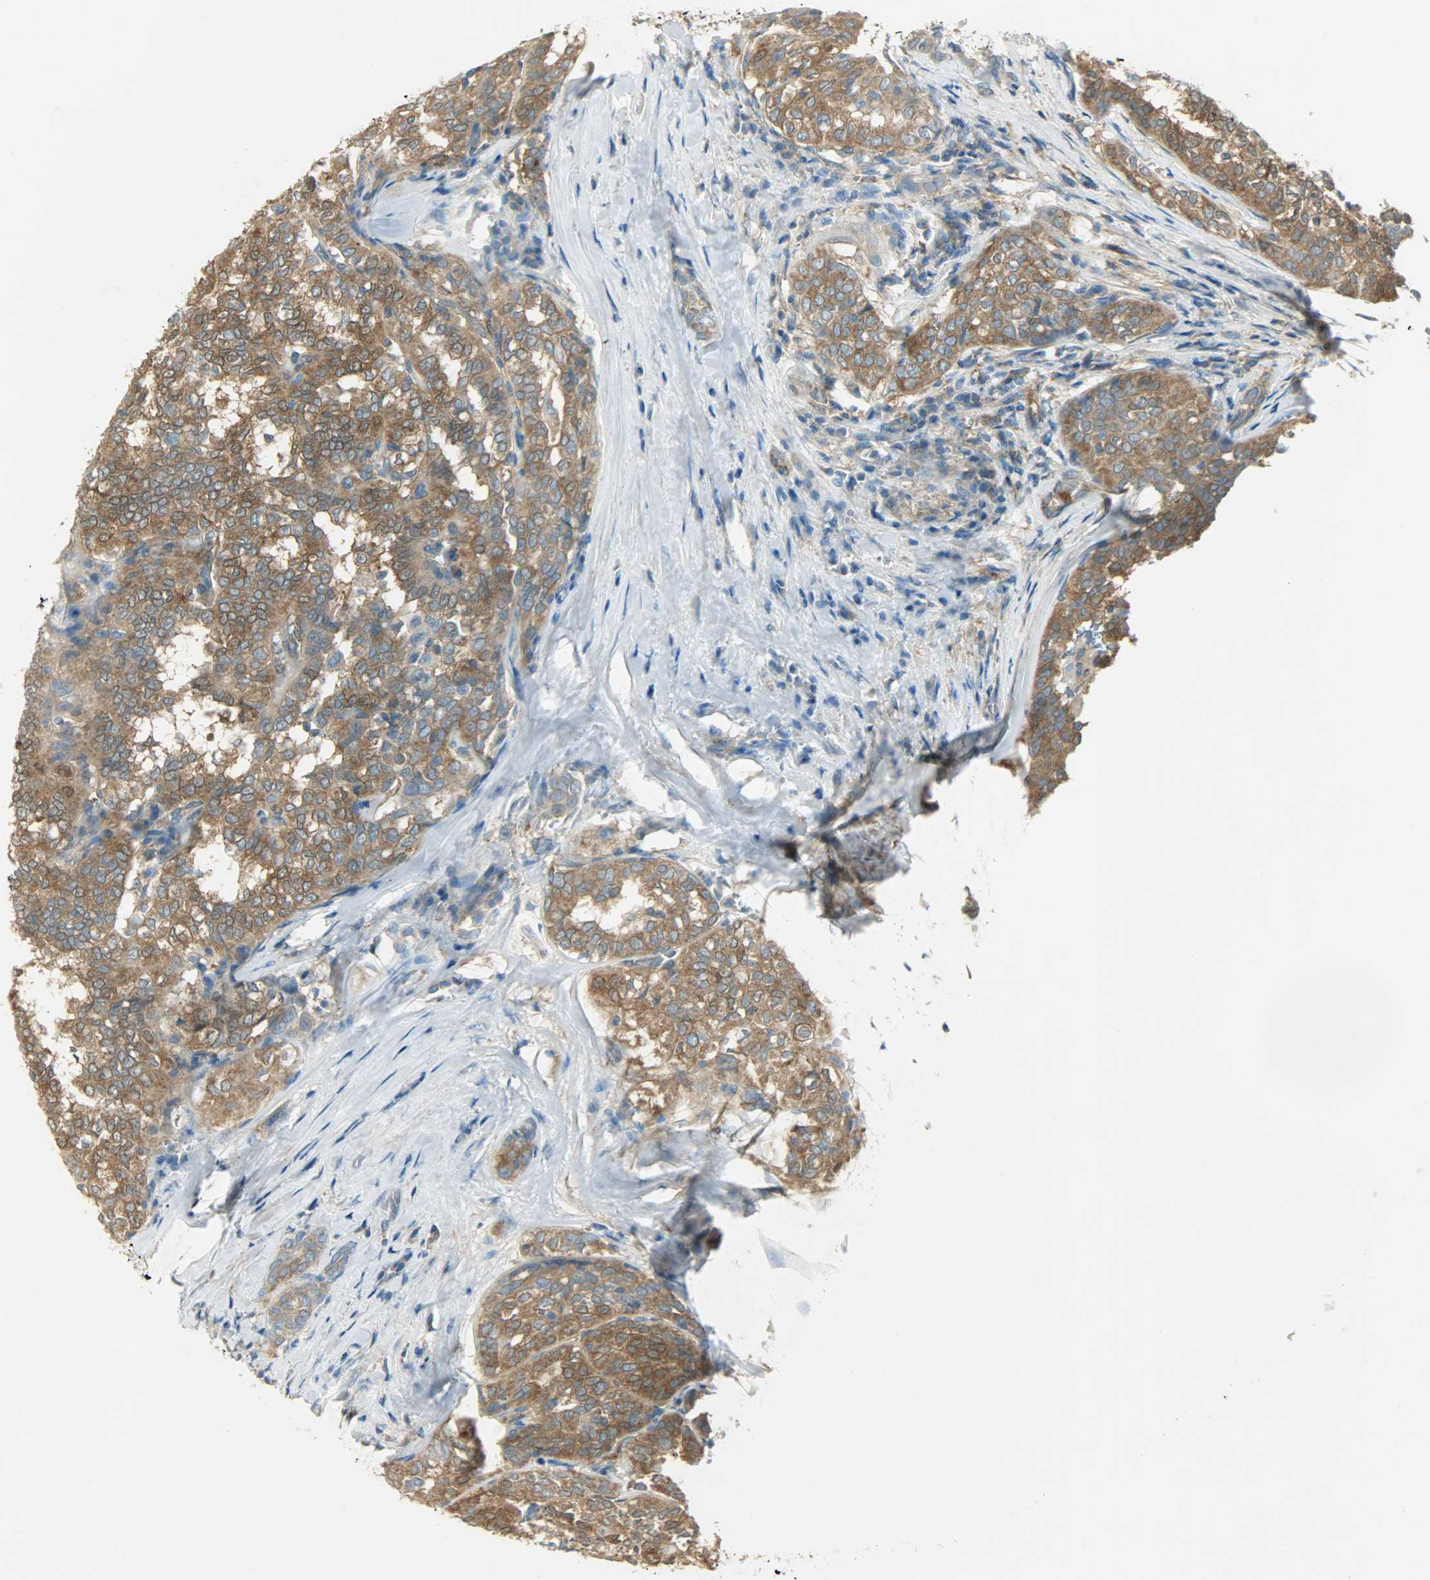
{"staining": {"intensity": "strong", "quantity": ">75%", "location": "cytoplasmic/membranous"}, "tissue": "thyroid cancer", "cell_type": "Tumor cells", "image_type": "cancer", "snomed": [{"axis": "morphology", "description": "Papillary adenocarcinoma, NOS"}, {"axis": "topography", "description": "Thyroid gland"}], "caption": "Protein staining of thyroid cancer (papillary adenocarcinoma) tissue demonstrates strong cytoplasmic/membranous staining in about >75% of tumor cells.", "gene": "TSC22D2", "patient": {"sex": "female", "age": 30}}